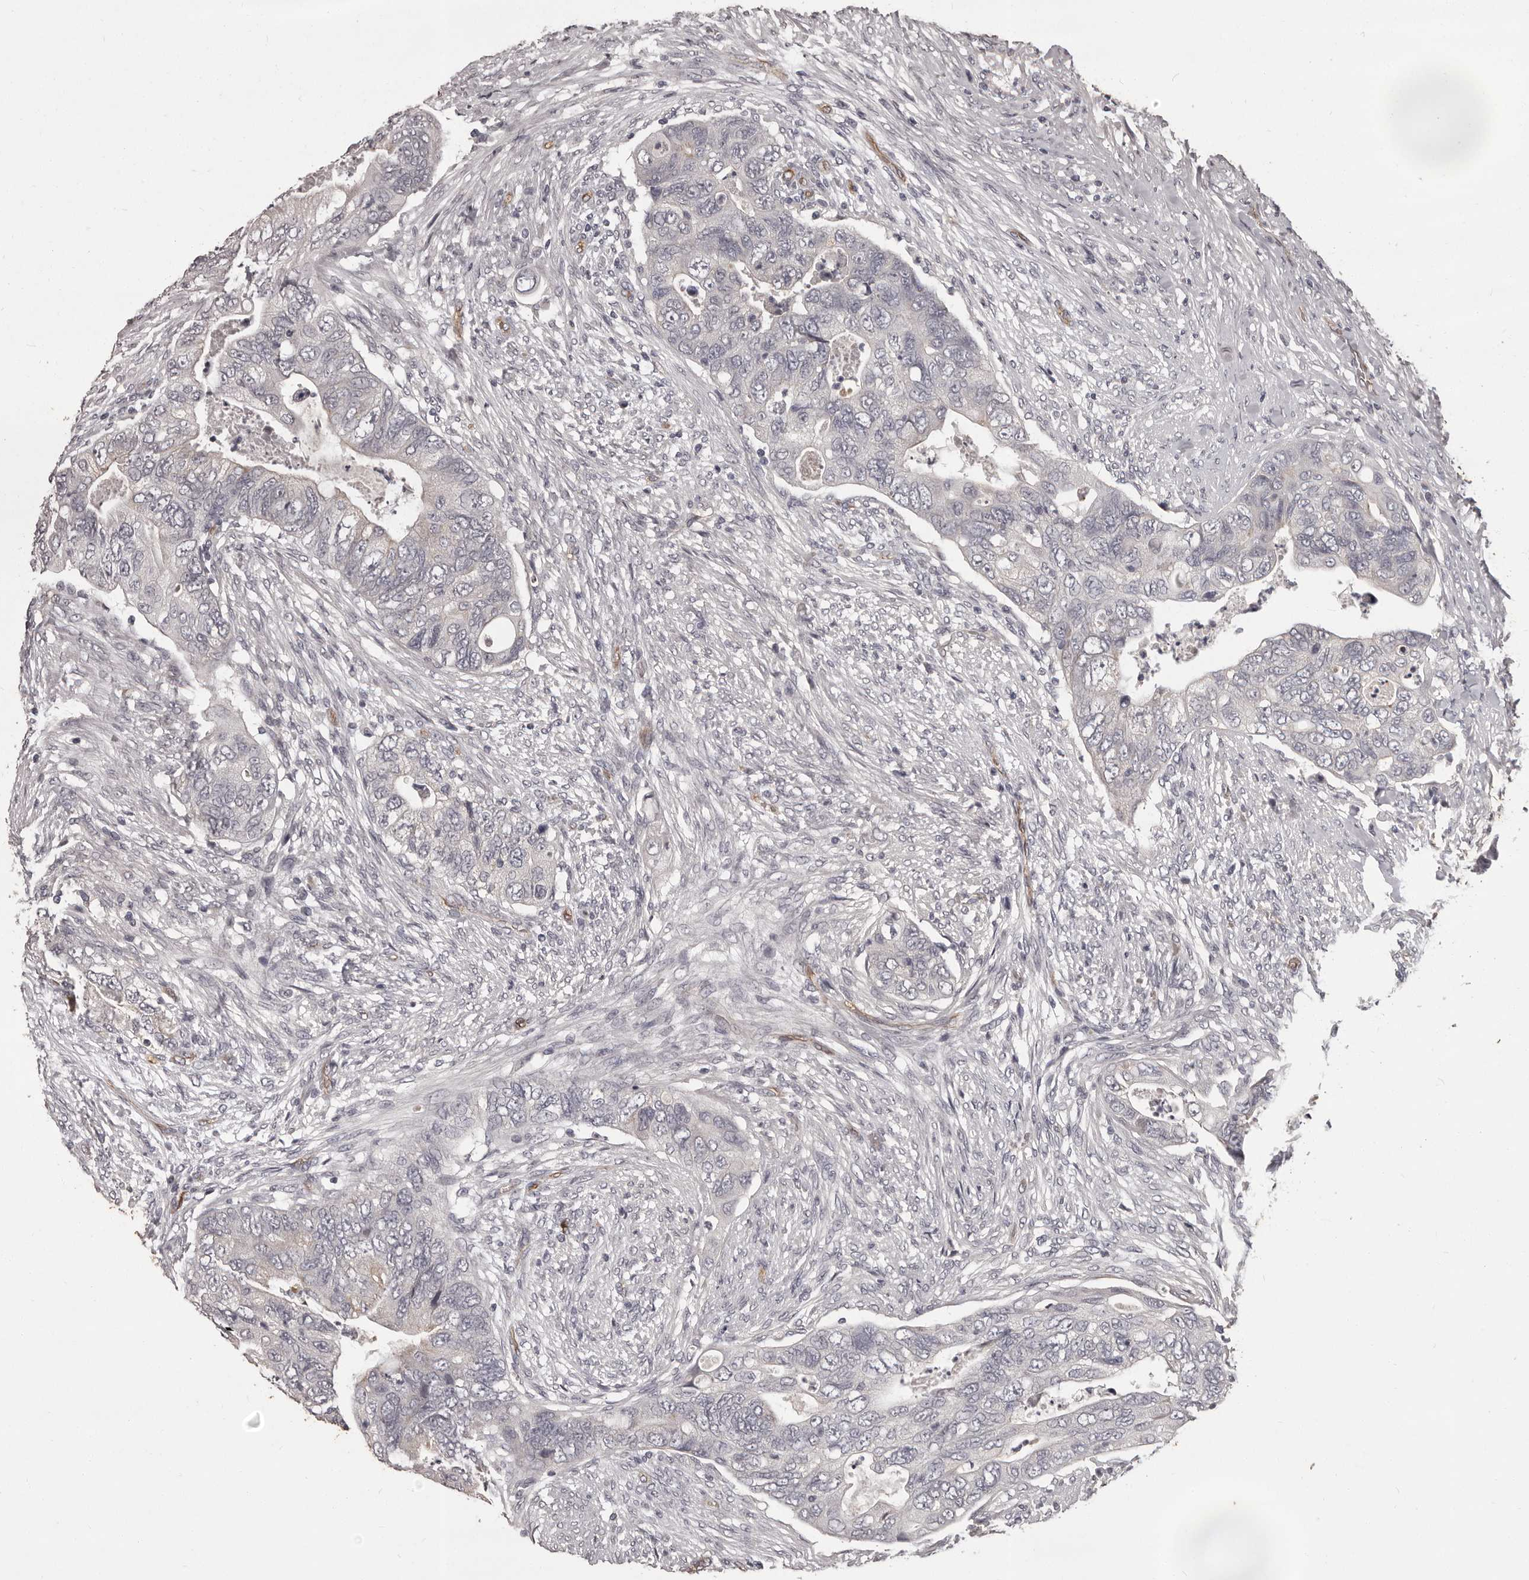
{"staining": {"intensity": "negative", "quantity": "none", "location": "none"}, "tissue": "colorectal cancer", "cell_type": "Tumor cells", "image_type": "cancer", "snomed": [{"axis": "morphology", "description": "Adenocarcinoma, NOS"}, {"axis": "topography", "description": "Rectum"}], "caption": "An immunohistochemistry photomicrograph of adenocarcinoma (colorectal) is shown. There is no staining in tumor cells of adenocarcinoma (colorectal). (DAB (3,3'-diaminobenzidine) immunohistochemistry with hematoxylin counter stain).", "gene": "GPR78", "patient": {"sex": "male", "age": 63}}